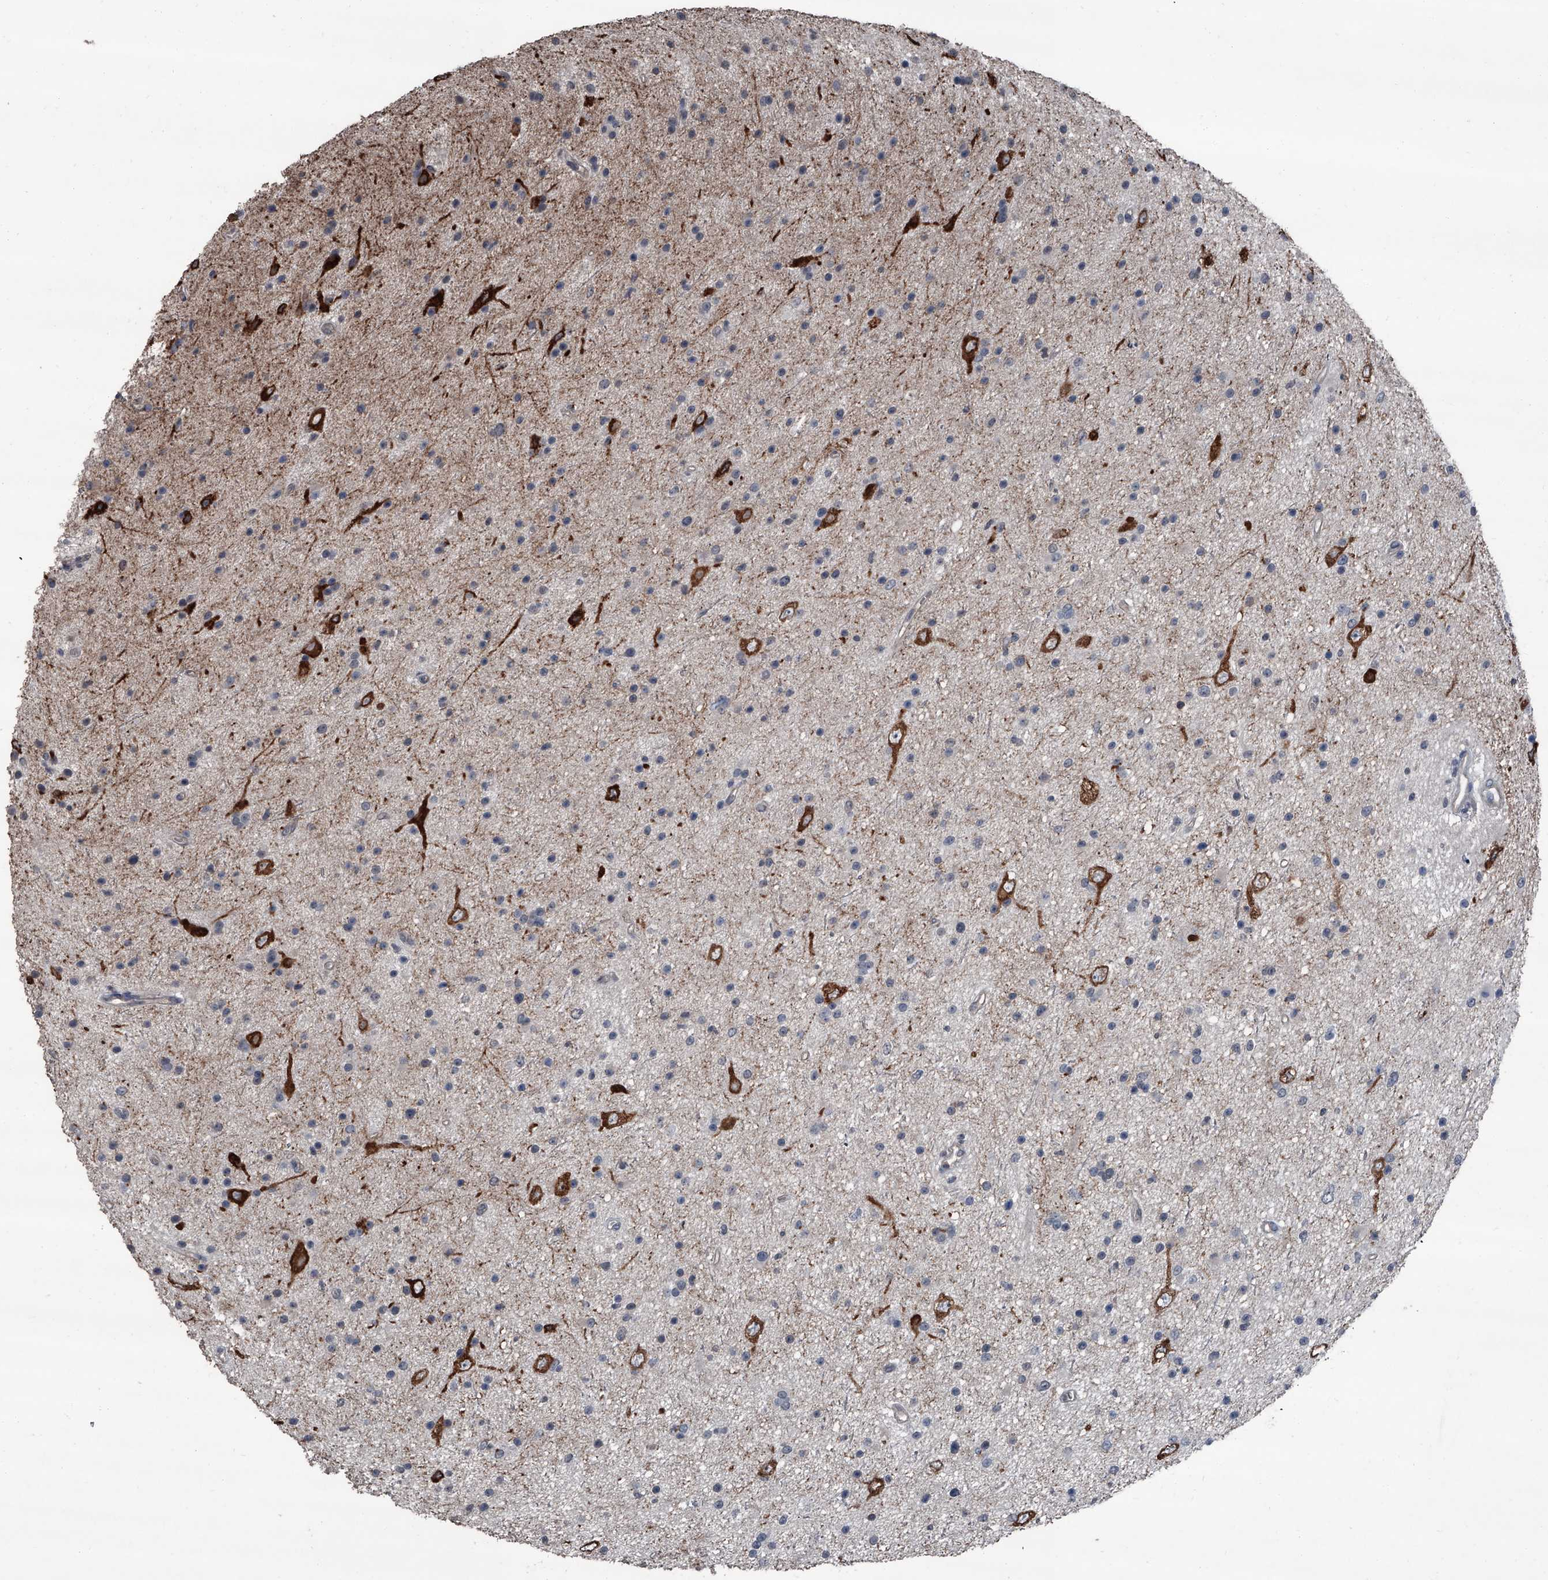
{"staining": {"intensity": "negative", "quantity": "none", "location": "none"}, "tissue": "glioma", "cell_type": "Tumor cells", "image_type": "cancer", "snomed": [{"axis": "morphology", "description": "Glioma, malignant, Low grade"}, {"axis": "topography", "description": "Cerebral cortex"}], "caption": "A micrograph of malignant glioma (low-grade) stained for a protein demonstrates no brown staining in tumor cells. Brightfield microscopy of IHC stained with DAB (brown) and hematoxylin (blue), captured at high magnification.", "gene": "OARD1", "patient": {"sex": "female", "age": 39}}